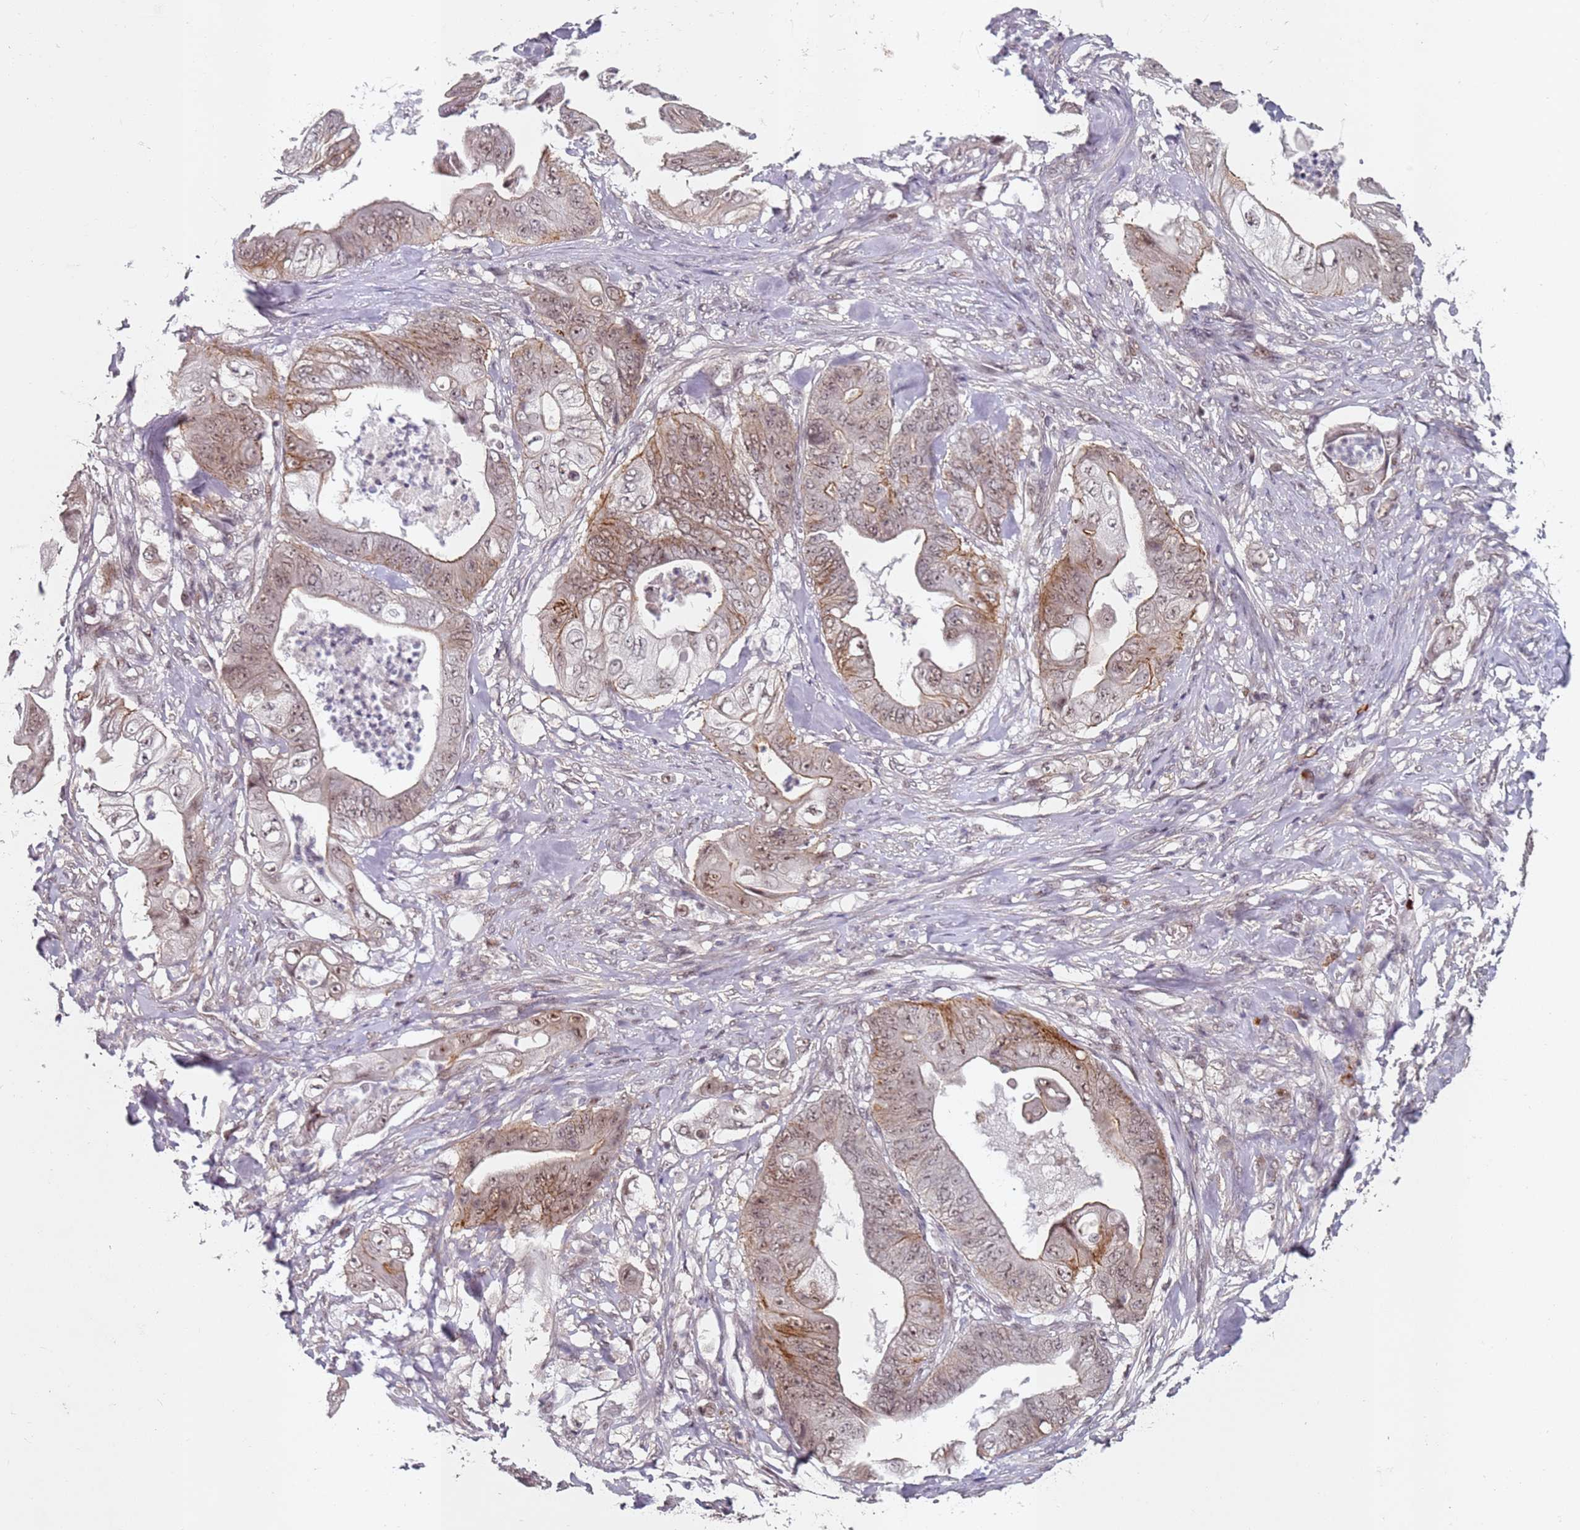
{"staining": {"intensity": "moderate", "quantity": ">75%", "location": "cytoplasmic/membranous,nuclear"}, "tissue": "stomach cancer", "cell_type": "Tumor cells", "image_type": "cancer", "snomed": [{"axis": "morphology", "description": "Adenocarcinoma, NOS"}, {"axis": "topography", "description": "Stomach"}], "caption": "Stomach cancer (adenocarcinoma) stained for a protein reveals moderate cytoplasmic/membranous and nuclear positivity in tumor cells. The staining is performed using DAB (3,3'-diaminobenzidine) brown chromogen to label protein expression. The nuclei are counter-stained blue using hematoxylin.", "gene": "ATF6B", "patient": {"sex": "female", "age": 73}}